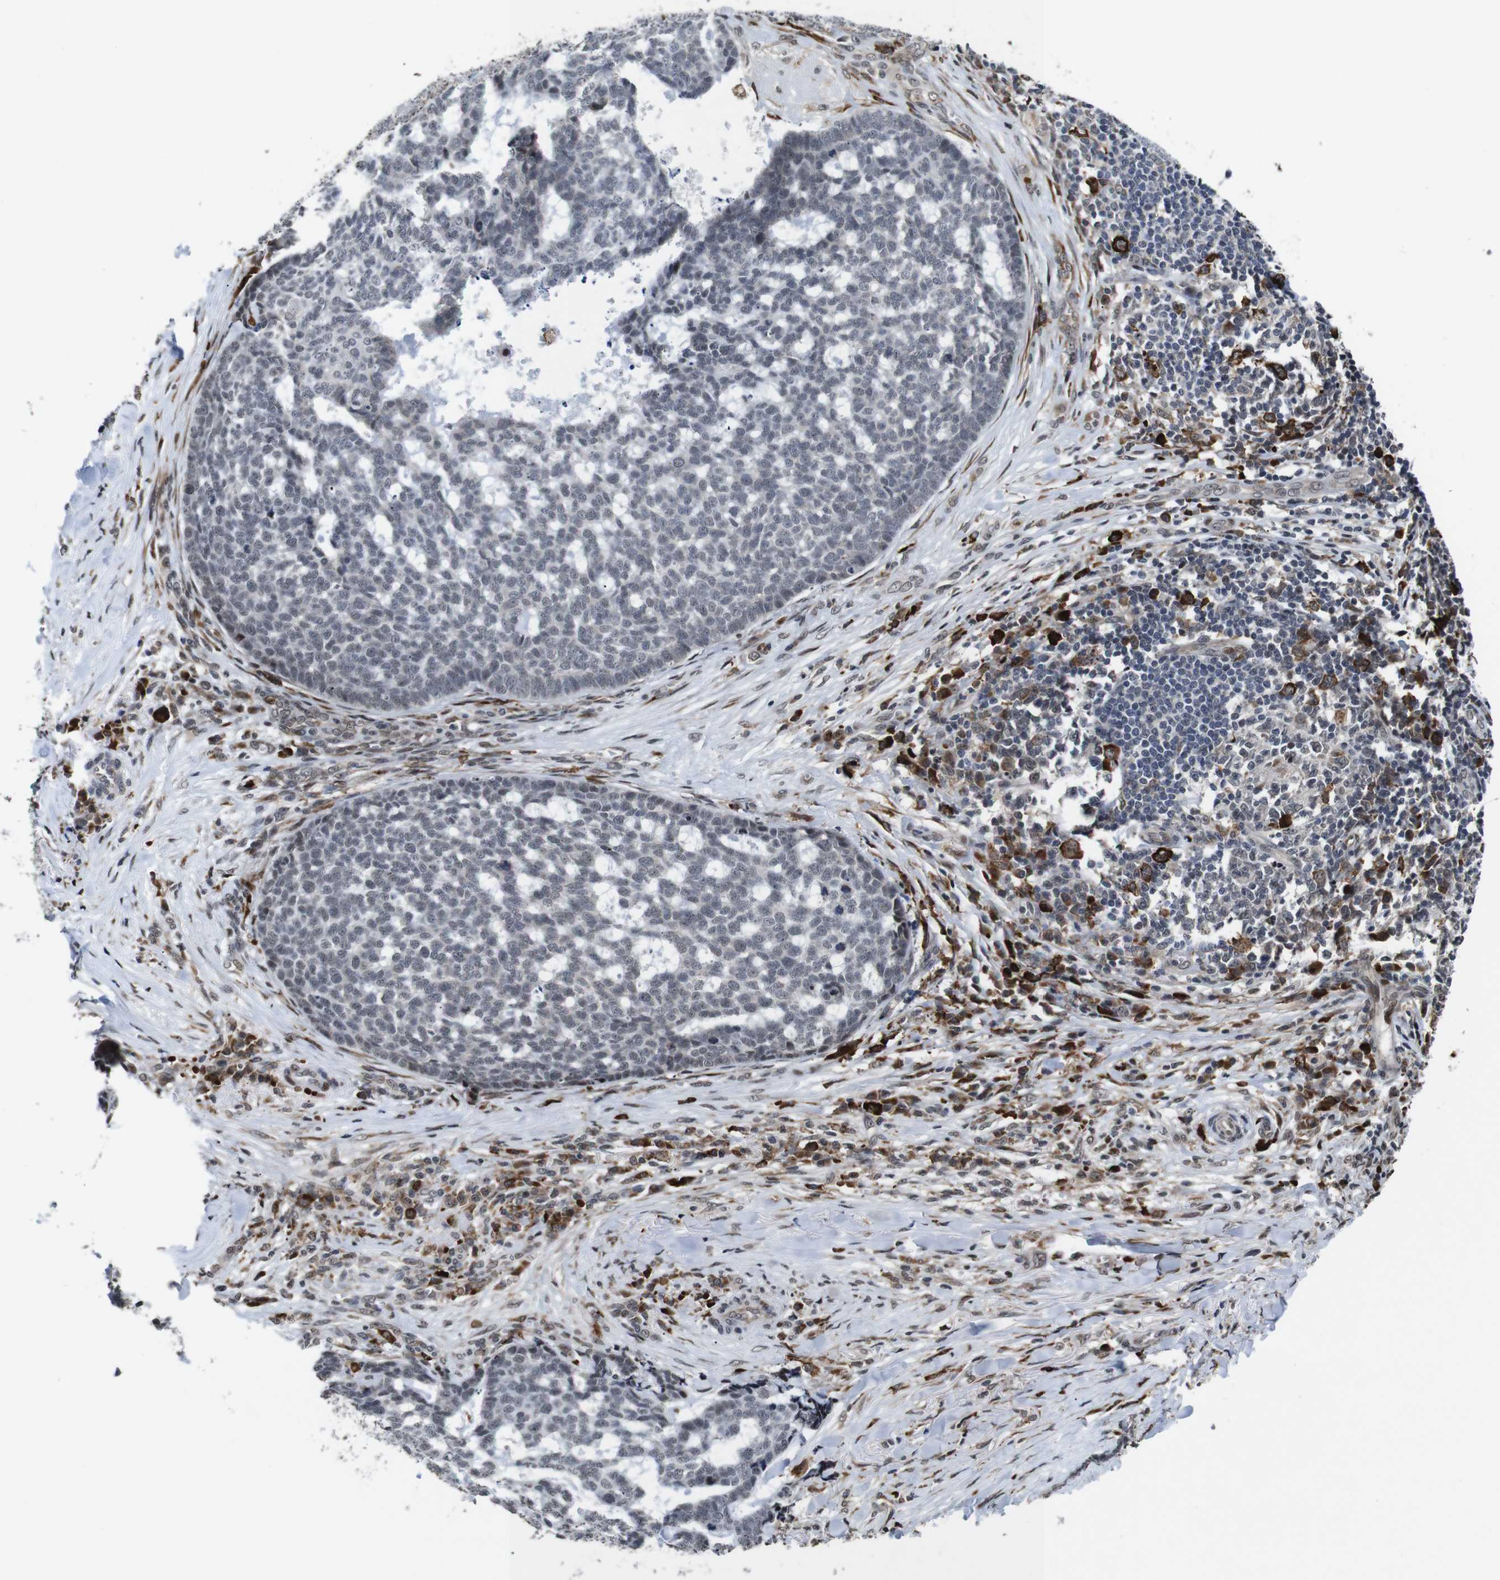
{"staining": {"intensity": "weak", "quantity": "<25%", "location": "nuclear"}, "tissue": "skin cancer", "cell_type": "Tumor cells", "image_type": "cancer", "snomed": [{"axis": "morphology", "description": "Basal cell carcinoma"}, {"axis": "topography", "description": "Skin"}], "caption": "Protein analysis of skin basal cell carcinoma displays no significant positivity in tumor cells.", "gene": "EIF4G1", "patient": {"sex": "male", "age": 84}}